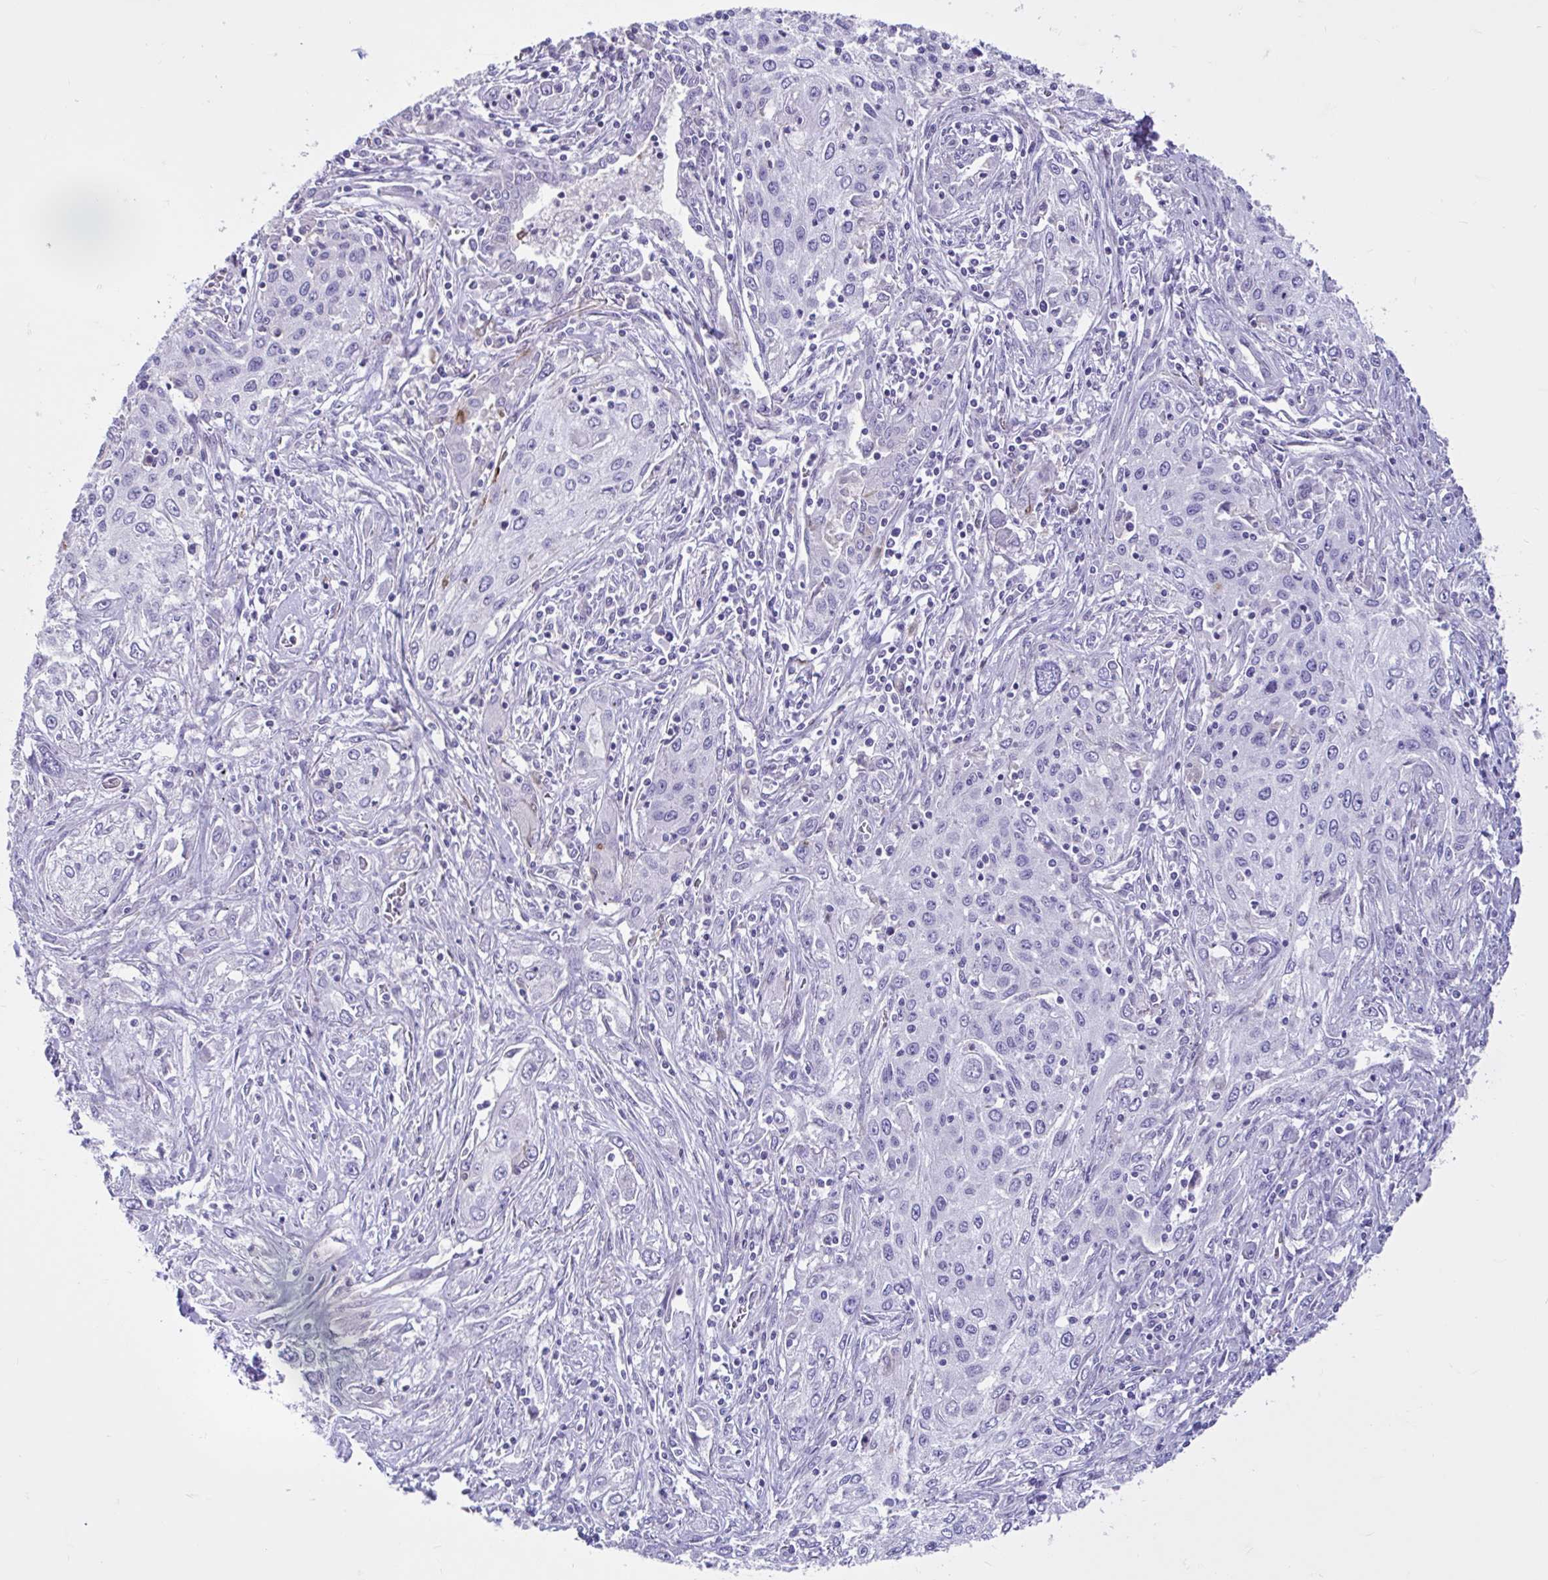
{"staining": {"intensity": "negative", "quantity": "none", "location": "none"}, "tissue": "lung cancer", "cell_type": "Tumor cells", "image_type": "cancer", "snomed": [{"axis": "morphology", "description": "Squamous cell carcinoma, NOS"}, {"axis": "topography", "description": "Lung"}], "caption": "Tumor cells show no significant positivity in lung cancer (squamous cell carcinoma). The staining is performed using DAB brown chromogen with nuclei counter-stained in using hematoxylin.", "gene": "NHLH2", "patient": {"sex": "female", "age": 69}}